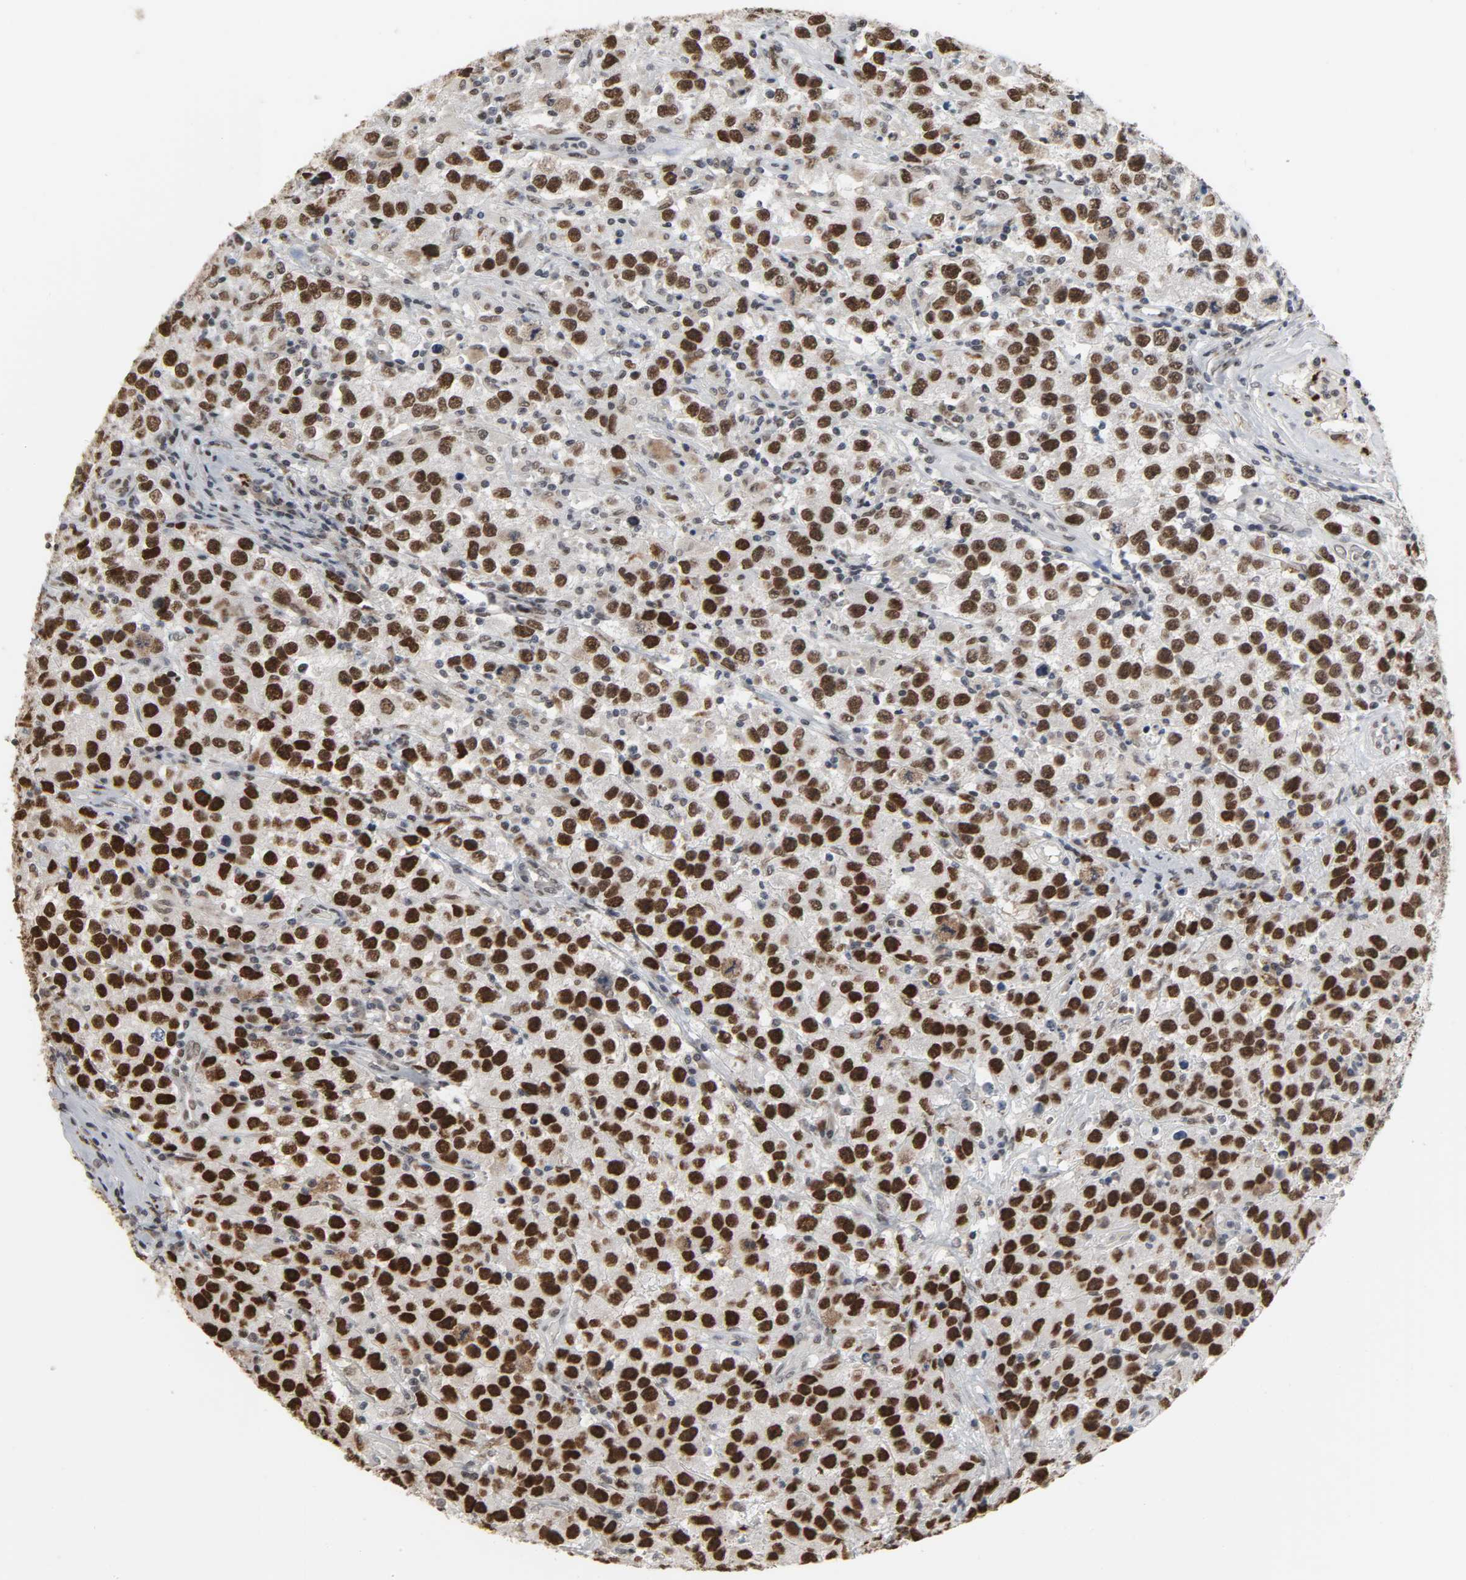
{"staining": {"intensity": "strong", "quantity": ">75%", "location": "nuclear"}, "tissue": "testis cancer", "cell_type": "Tumor cells", "image_type": "cancer", "snomed": [{"axis": "morphology", "description": "Seminoma, NOS"}, {"axis": "topography", "description": "Testis"}], "caption": "Immunohistochemistry of human testis cancer displays high levels of strong nuclear positivity in approximately >75% of tumor cells. The staining was performed using DAB, with brown indicating positive protein expression. Nuclei are stained blue with hematoxylin.", "gene": "DAZAP1", "patient": {"sex": "male", "age": 52}}